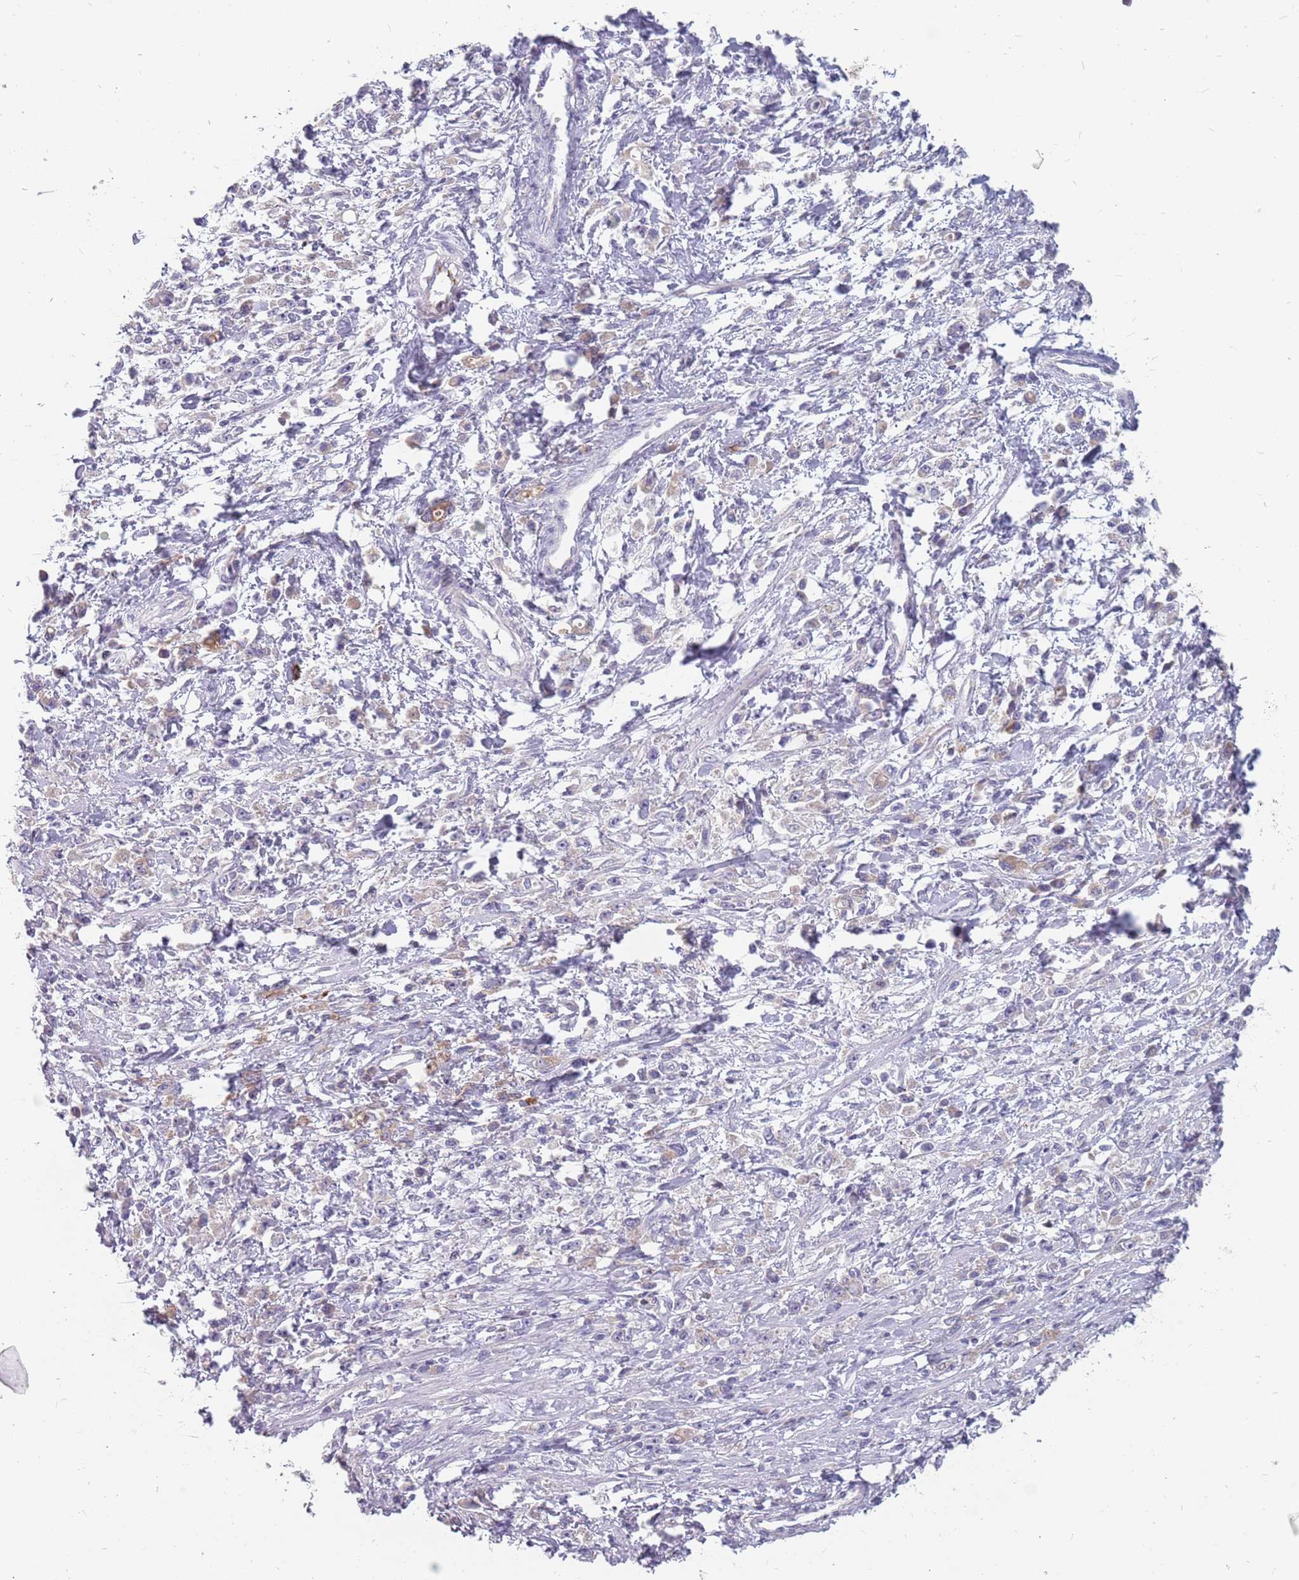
{"staining": {"intensity": "negative", "quantity": "none", "location": "none"}, "tissue": "stomach cancer", "cell_type": "Tumor cells", "image_type": "cancer", "snomed": [{"axis": "morphology", "description": "Adenocarcinoma, NOS"}, {"axis": "topography", "description": "Stomach"}], "caption": "Immunohistochemistry micrograph of neoplastic tissue: stomach adenocarcinoma stained with DAB displays no significant protein positivity in tumor cells. (DAB (3,3'-diaminobenzidine) immunohistochemistry with hematoxylin counter stain).", "gene": "CMTR2", "patient": {"sex": "female", "age": 59}}